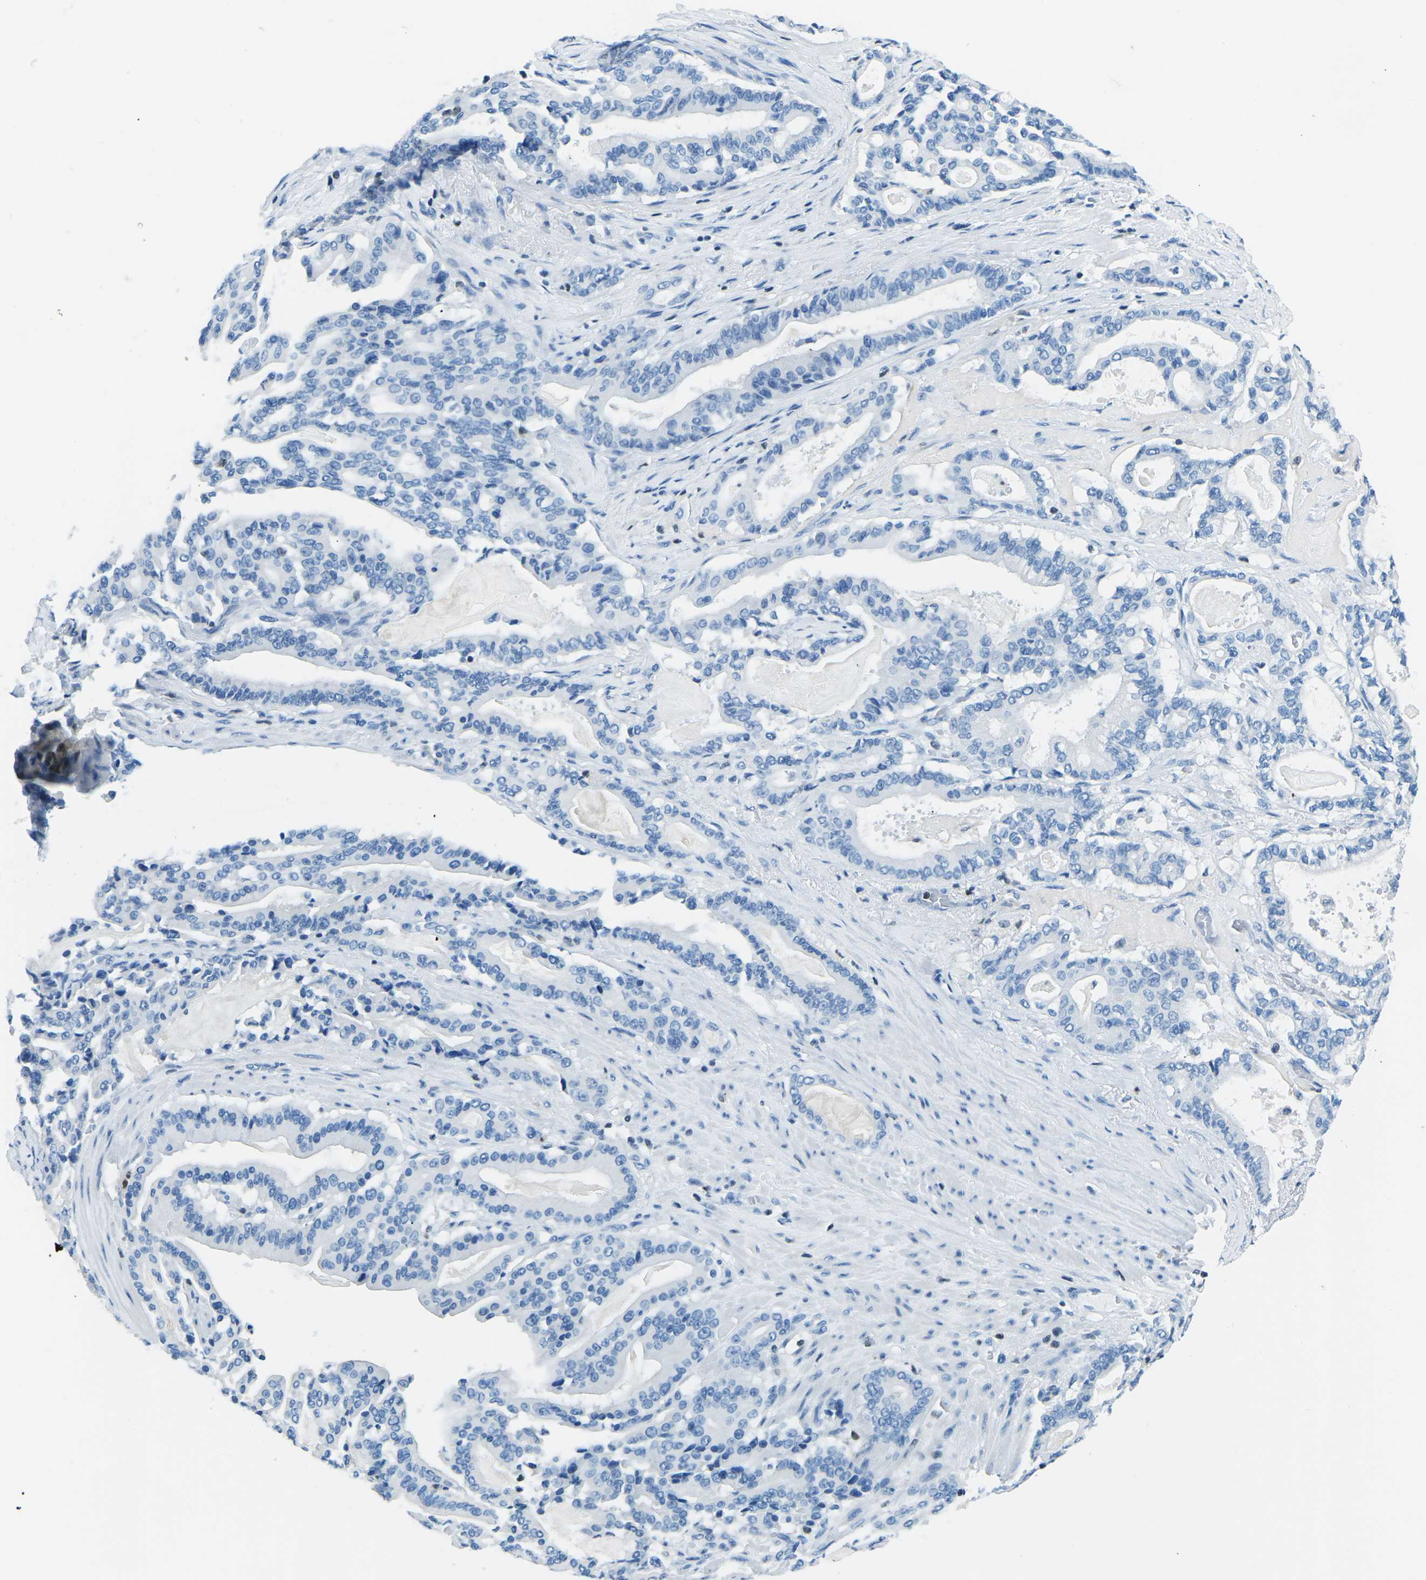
{"staining": {"intensity": "negative", "quantity": "none", "location": "none"}, "tissue": "pancreatic cancer", "cell_type": "Tumor cells", "image_type": "cancer", "snomed": [{"axis": "morphology", "description": "Adenocarcinoma, NOS"}, {"axis": "topography", "description": "Pancreas"}], "caption": "This is an IHC histopathology image of human adenocarcinoma (pancreatic). There is no staining in tumor cells.", "gene": "CELF2", "patient": {"sex": "male", "age": 63}}